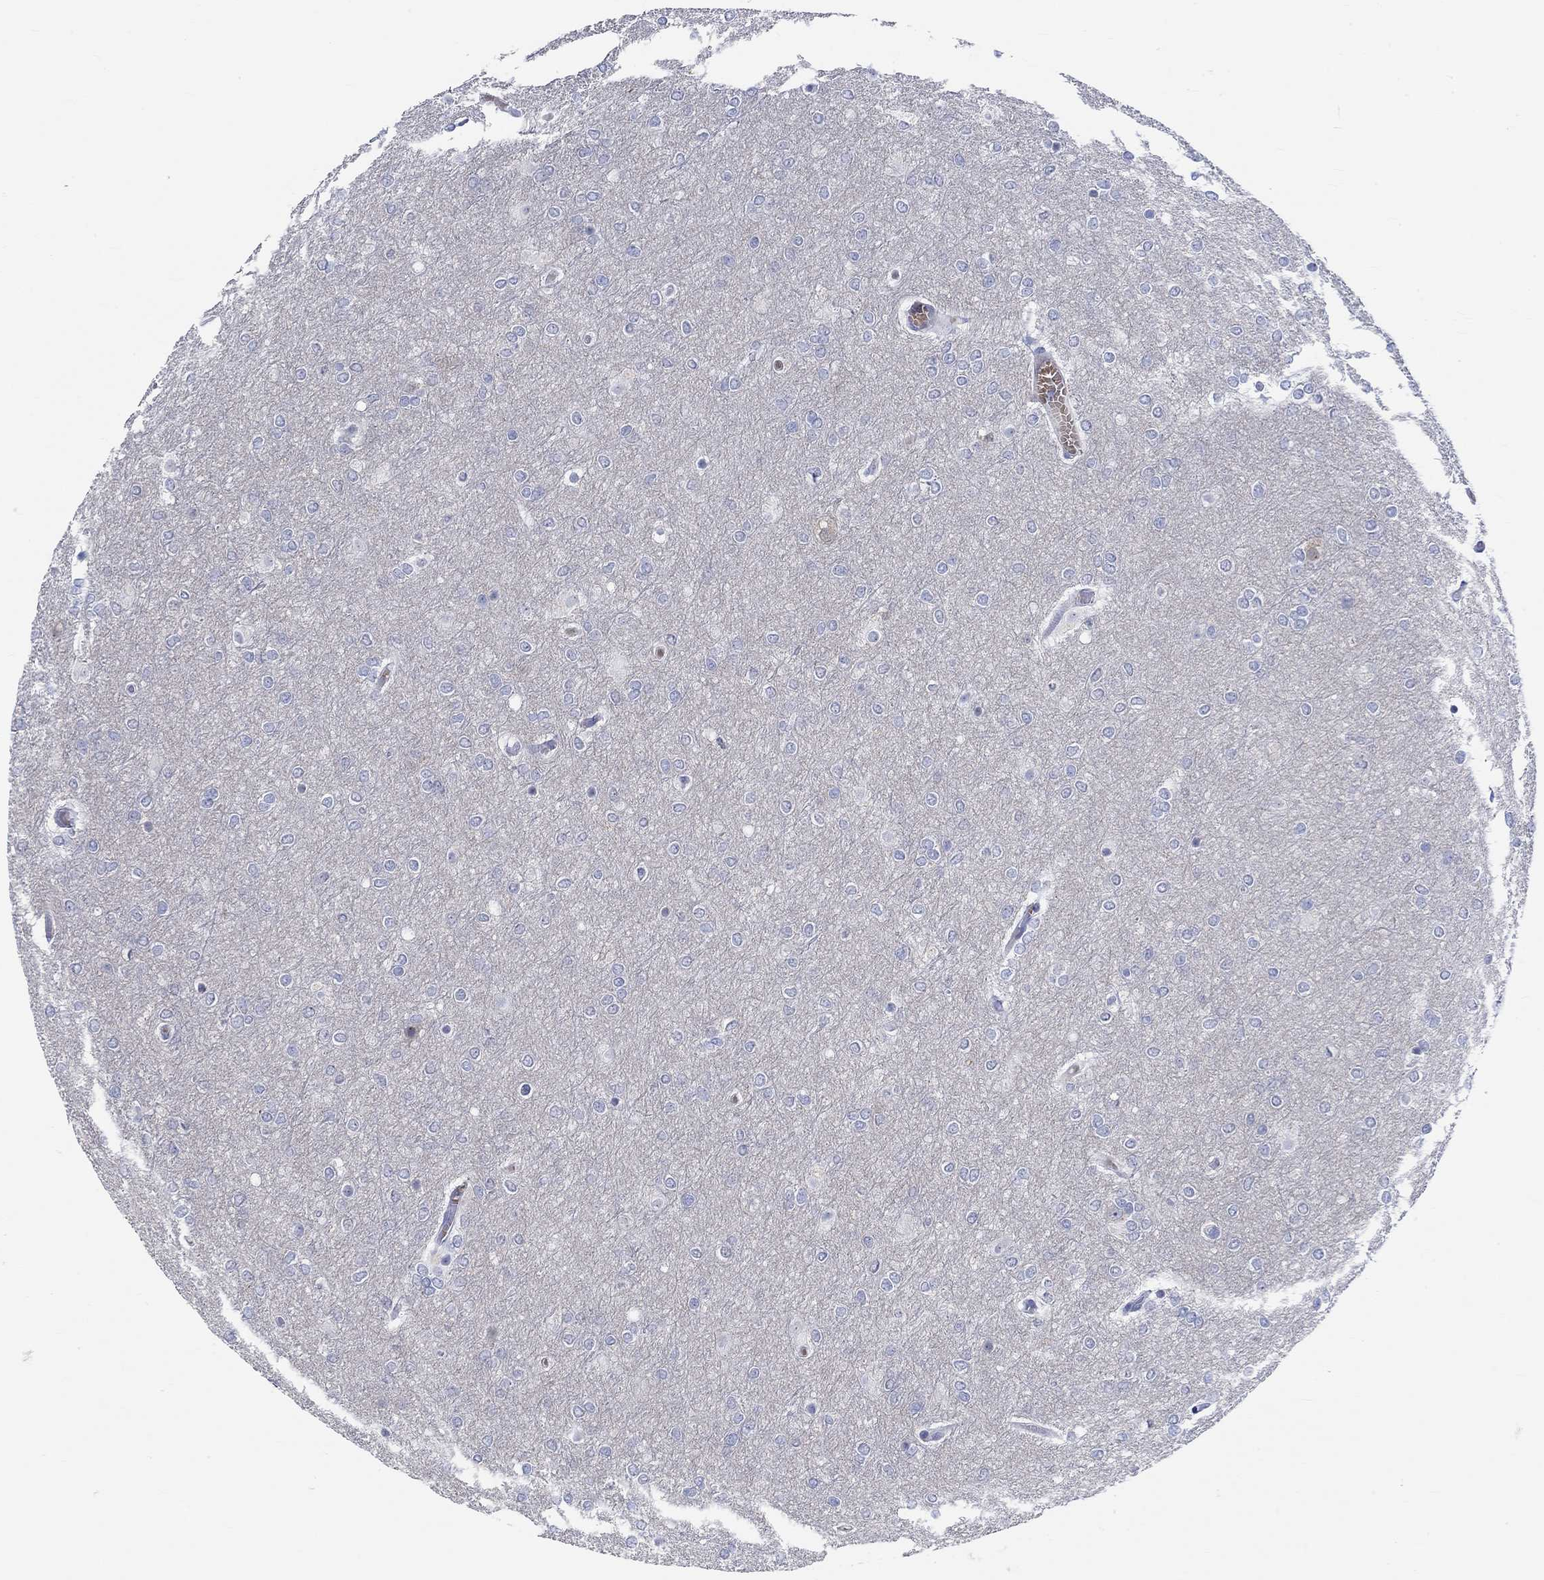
{"staining": {"intensity": "negative", "quantity": "none", "location": "none"}, "tissue": "glioma", "cell_type": "Tumor cells", "image_type": "cancer", "snomed": [{"axis": "morphology", "description": "Glioma, malignant, High grade"}, {"axis": "topography", "description": "Brain"}], "caption": "A micrograph of glioma stained for a protein shows no brown staining in tumor cells.", "gene": "GRIA3", "patient": {"sex": "female", "age": 61}}